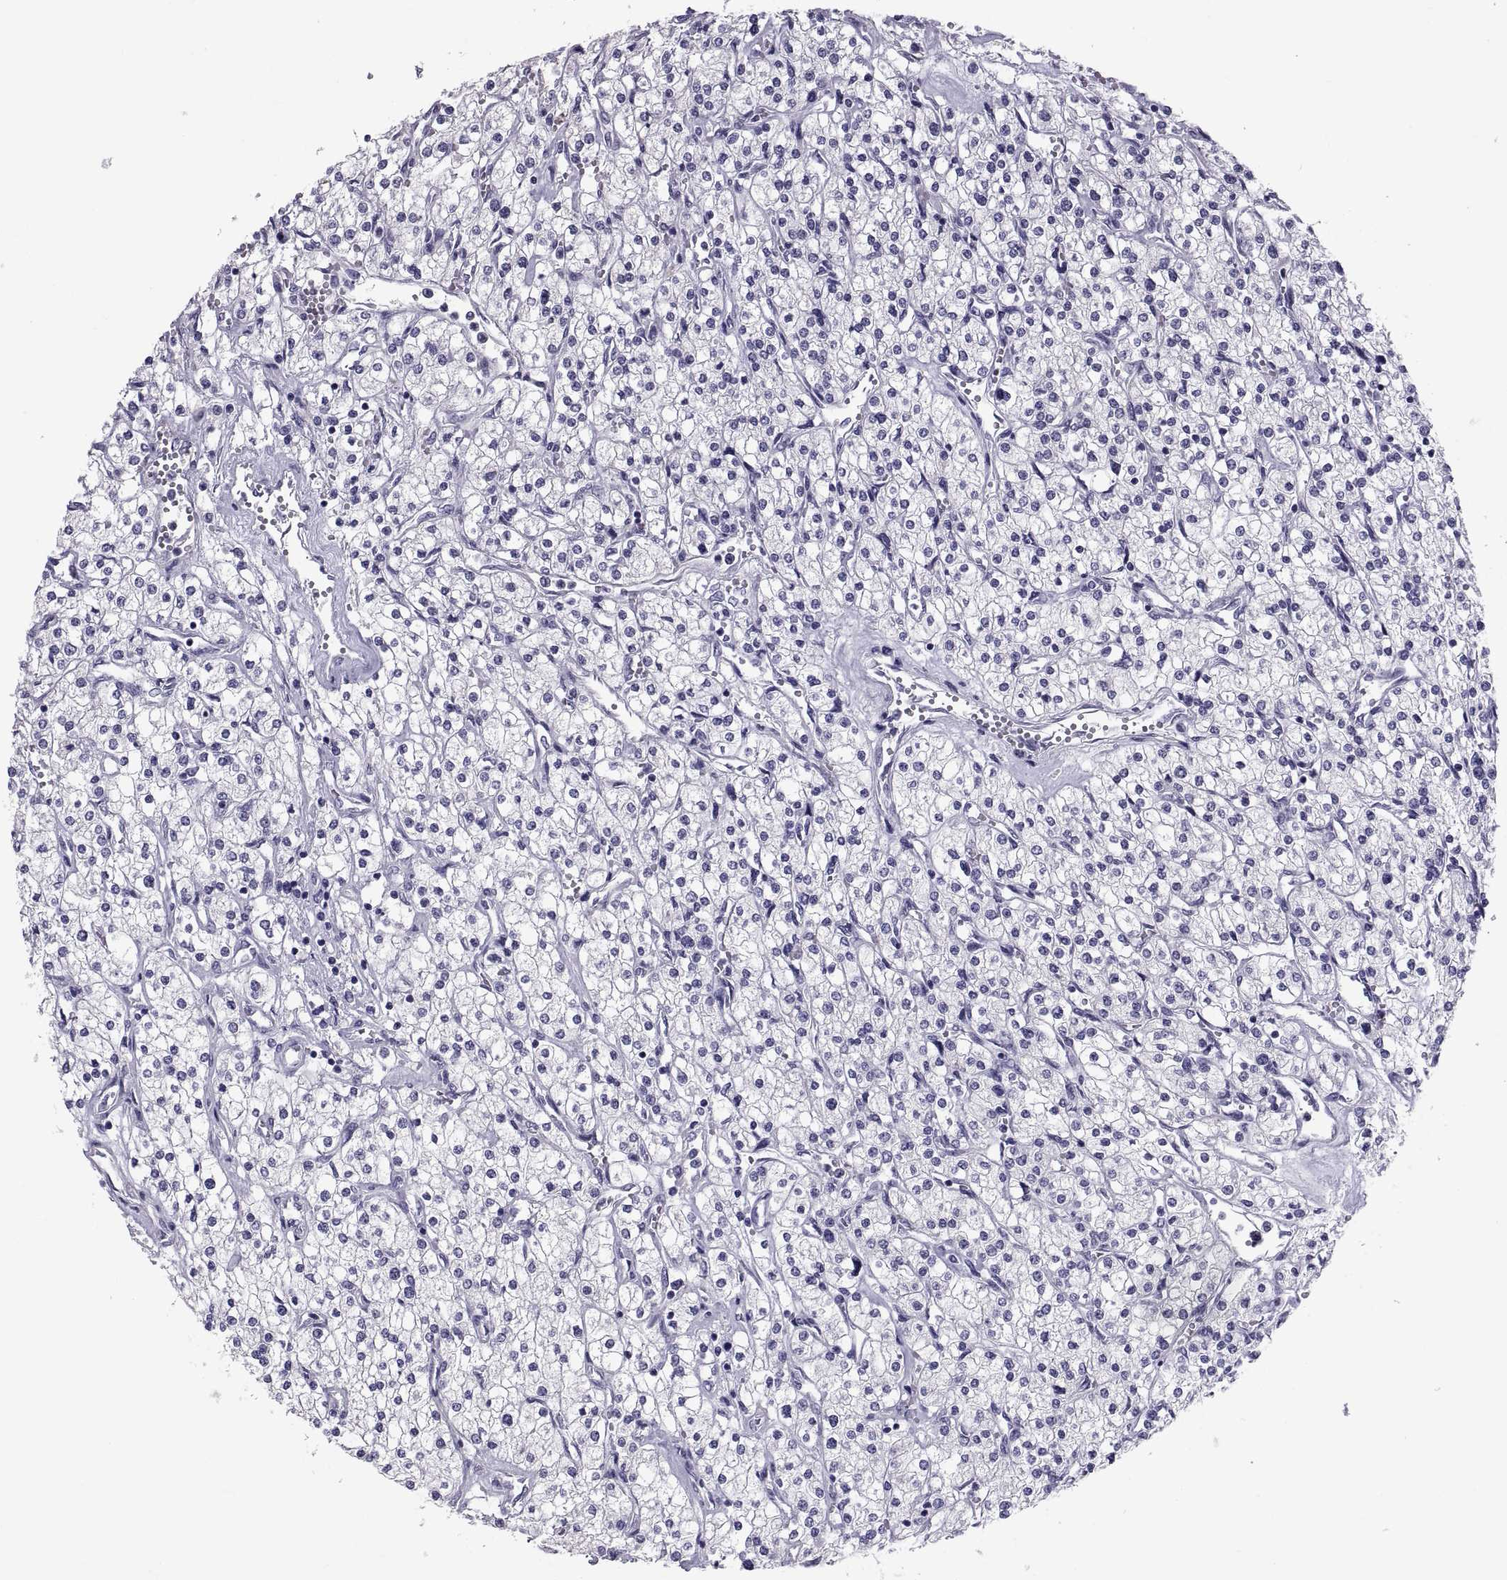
{"staining": {"intensity": "negative", "quantity": "none", "location": "none"}, "tissue": "renal cancer", "cell_type": "Tumor cells", "image_type": "cancer", "snomed": [{"axis": "morphology", "description": "Adenocarcinoma, NOS"}, {"axis": "topography", "description": "Kidney"}], "caption": "The IHC photomicrograph has no significant staining in tumor cells of renal cancer (adenocarcinoma) tissue.", "gene": "MAGEB1", "patient": {"sex": "male", "age": 80}}